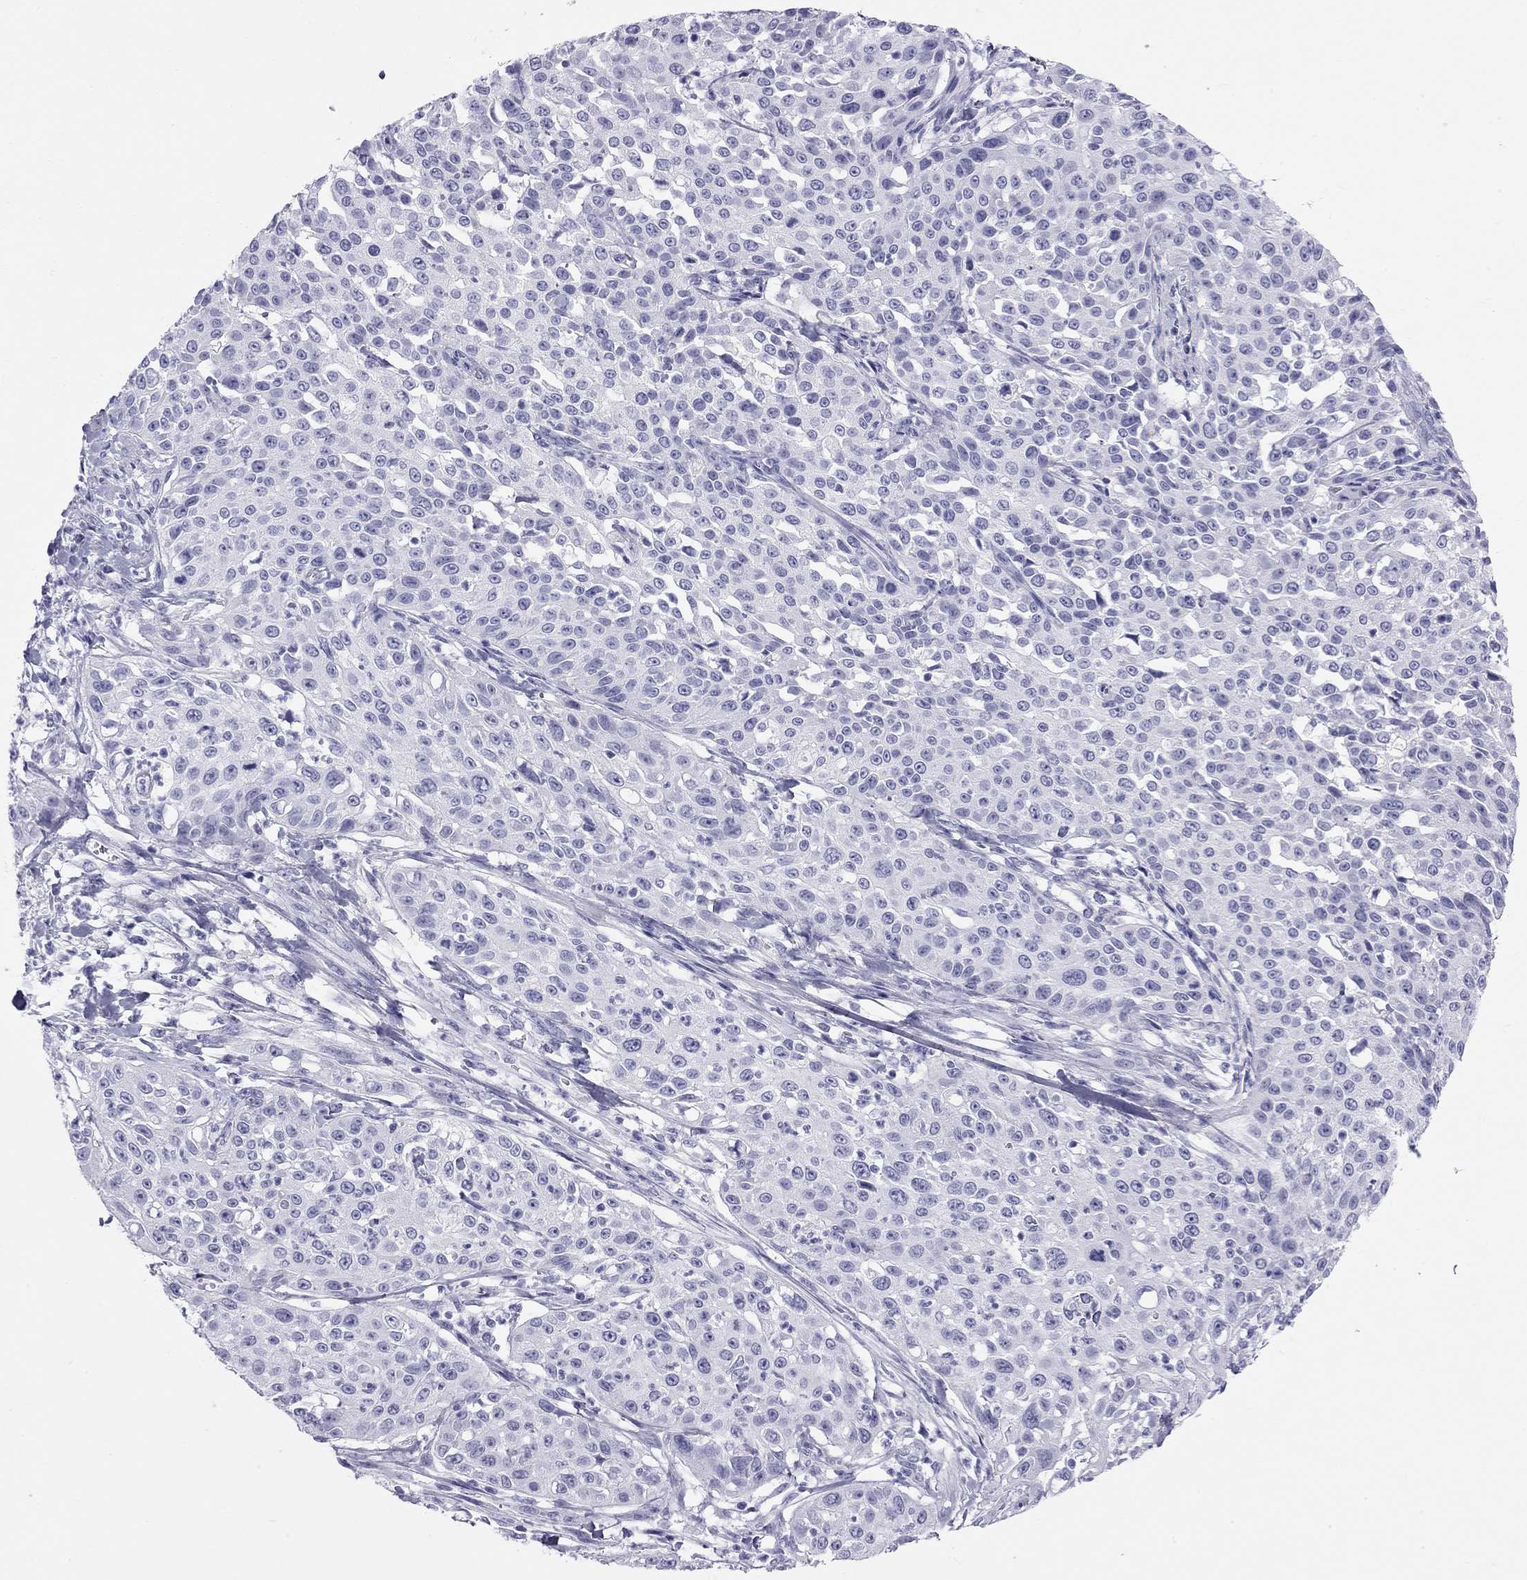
{"staining": {"intensity": "negative", "quantity": "none", "location": "none"}, "tissue": "cervical cancer", "cell_type": "Tumor cells", "image_type": "cancer", "snomed": [{"axis": "morphology", "description": "Squamous cell carcinoma, NOS"}, {"axis": "topography", "description": "Cervix"}], "caption": "Tumor cells show no significant staining in squamous cell carcinoma (cervical).", "gene": "TRPM3", "patient": {"sex": "female", "age": 26}}